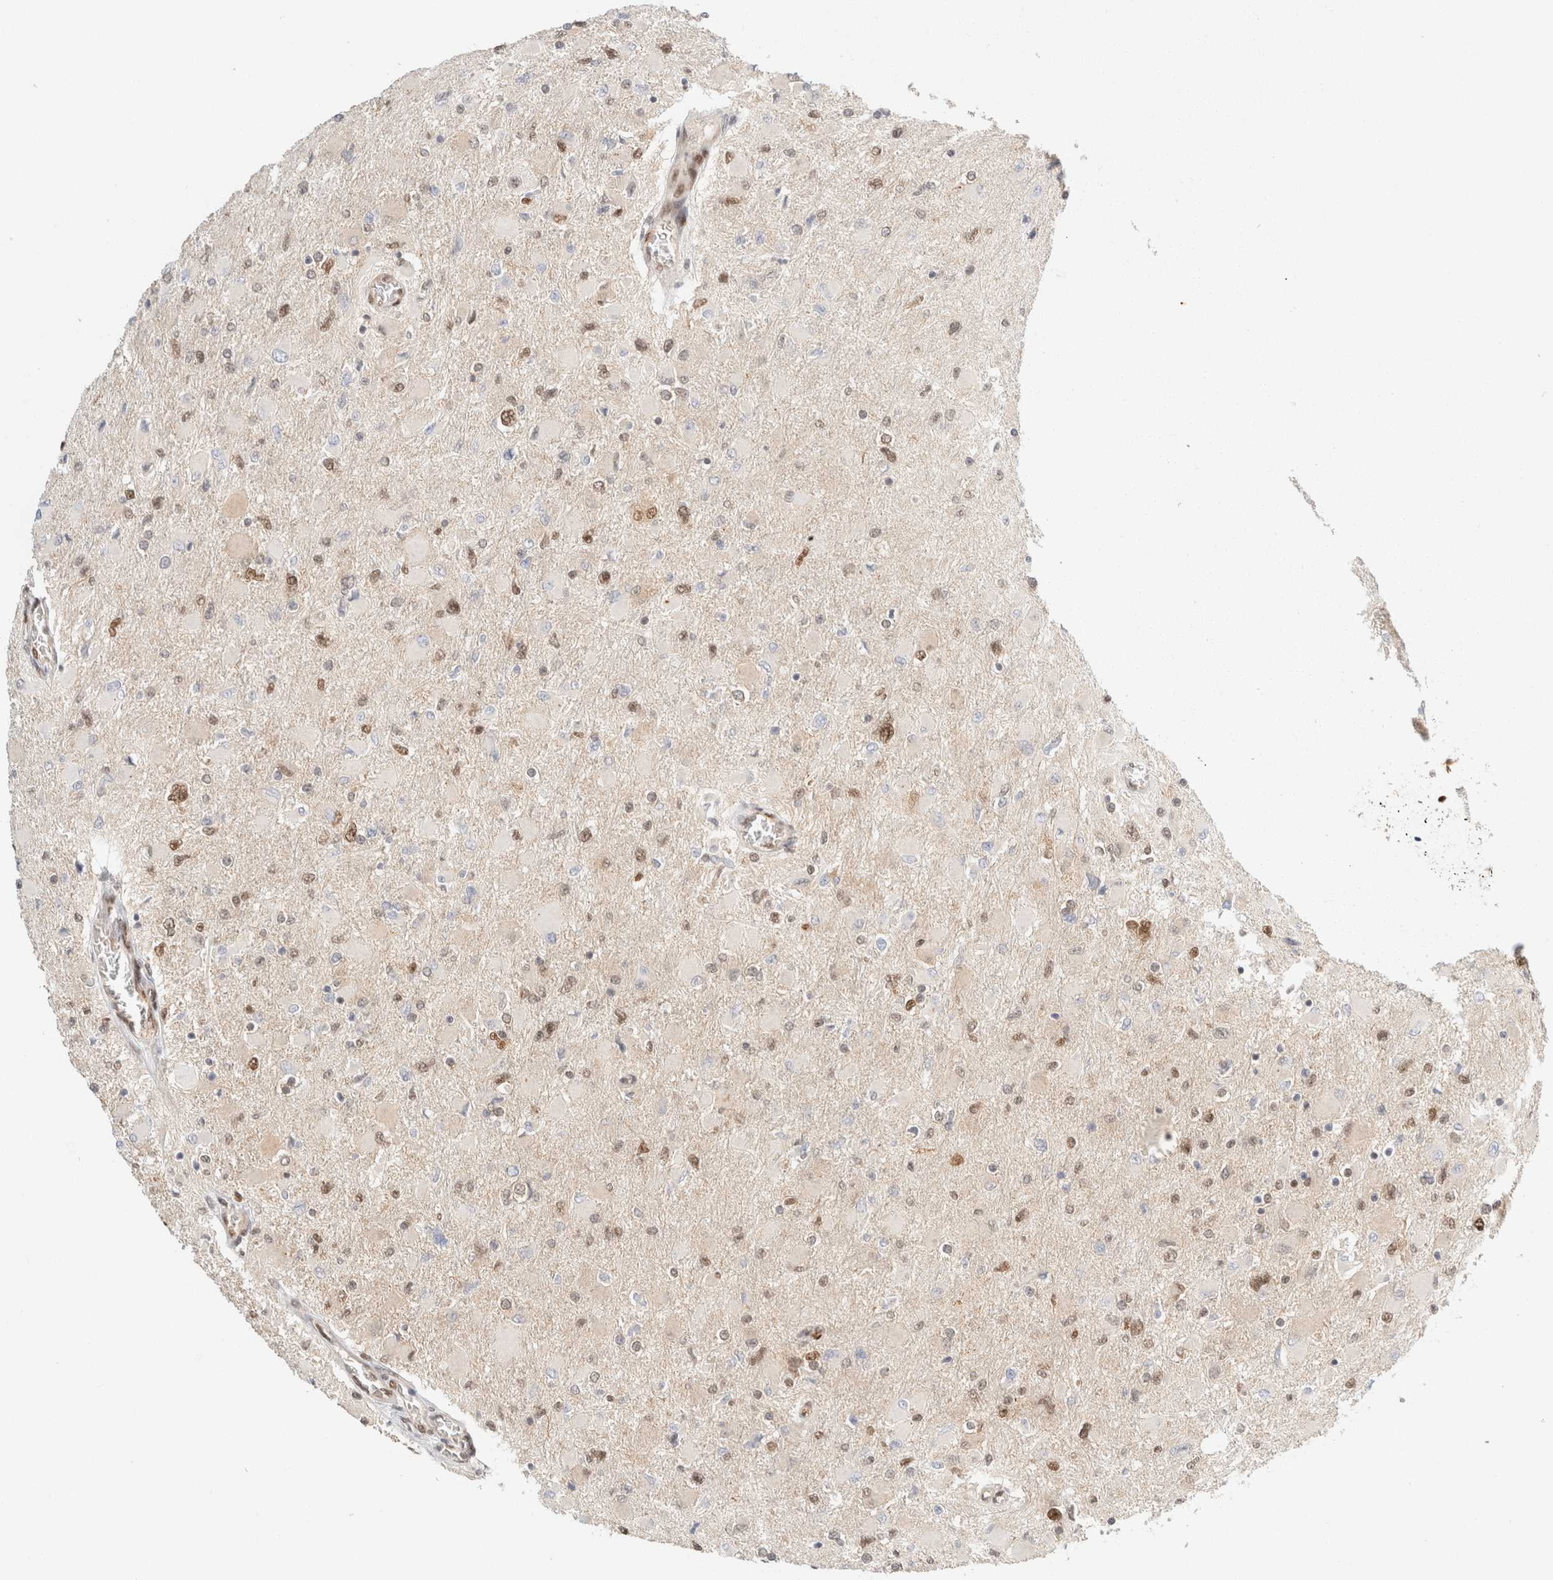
{"staining": {"intensity": "moderate", "quantity": "<25%", "location": "nuclear"}, "tissue": "glioma", "cell_type": "Tumor cells", "image_type": "cancer", "snomed": [{"axis": "morphology", "description": "Glioma, malignant, High grade"}, {"axis": "topography", "description": "Cerebral cortex"}], "caption": "Tumor cells show moderate nuclear positivity in about <25% of cells in glioma.", "gene": "ZNF768", "patient": {"sex": "female", "age": 36}}